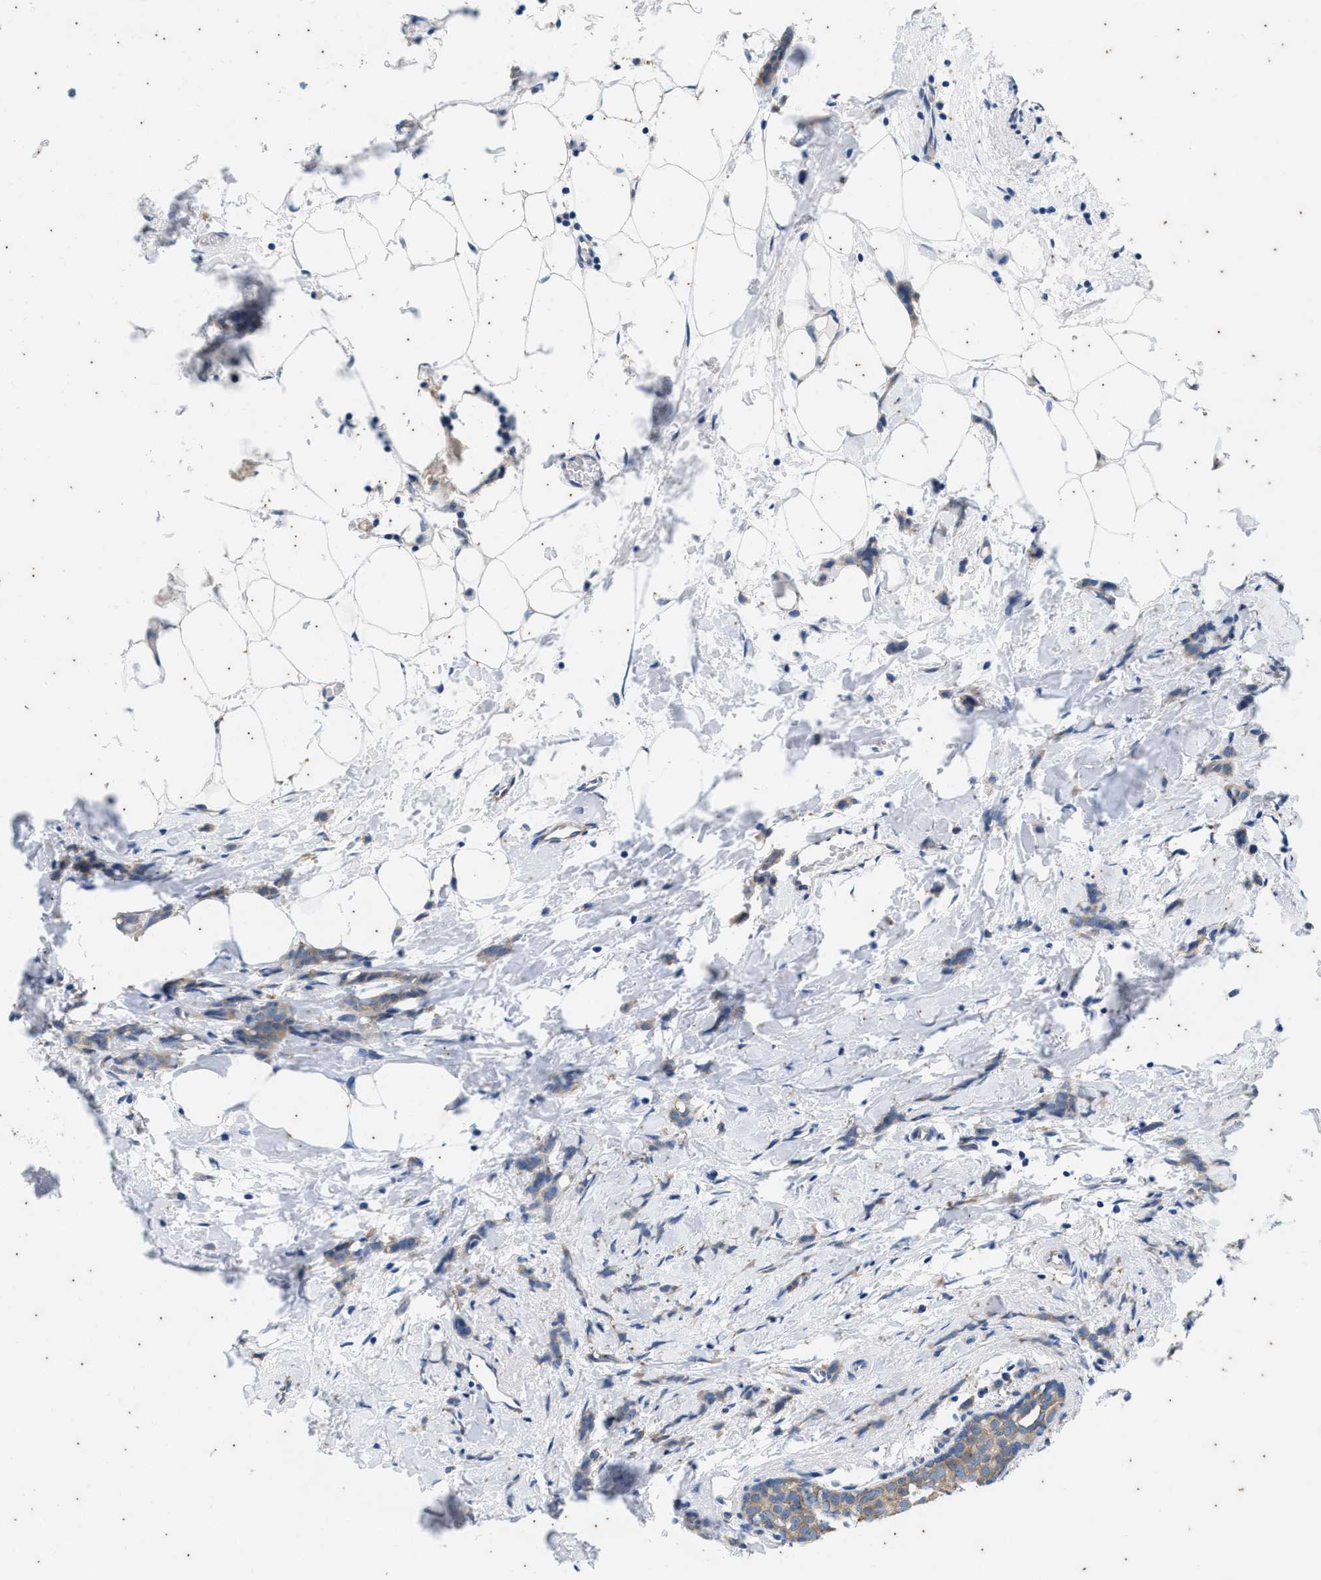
{"staining": {"intensity": "weak", "quantity": ">75%", "location": "cytoplasmic/membranous"}, "tissue": "breast cancer", "cell_type": "Tumor cells", "image_type": "cancer", "snomed": [{"axis": "morphology", "description": "Lobular carcinoma, in situ"}, {"axis": "morphology", "description": "Lobular carcinoma"}, {"axis": "topography", "description": "Breast"}], "caption": "Protein staining of breast lobular carcinoma in situ tissue shows weak cytoplasmic/membranous positivity in about >75% of tumor cells. The protein of interest is shown in brown color, while the nuclei are stained blue.", "gene": "COX19", "patient": {"sex": "female", "age": 41}}